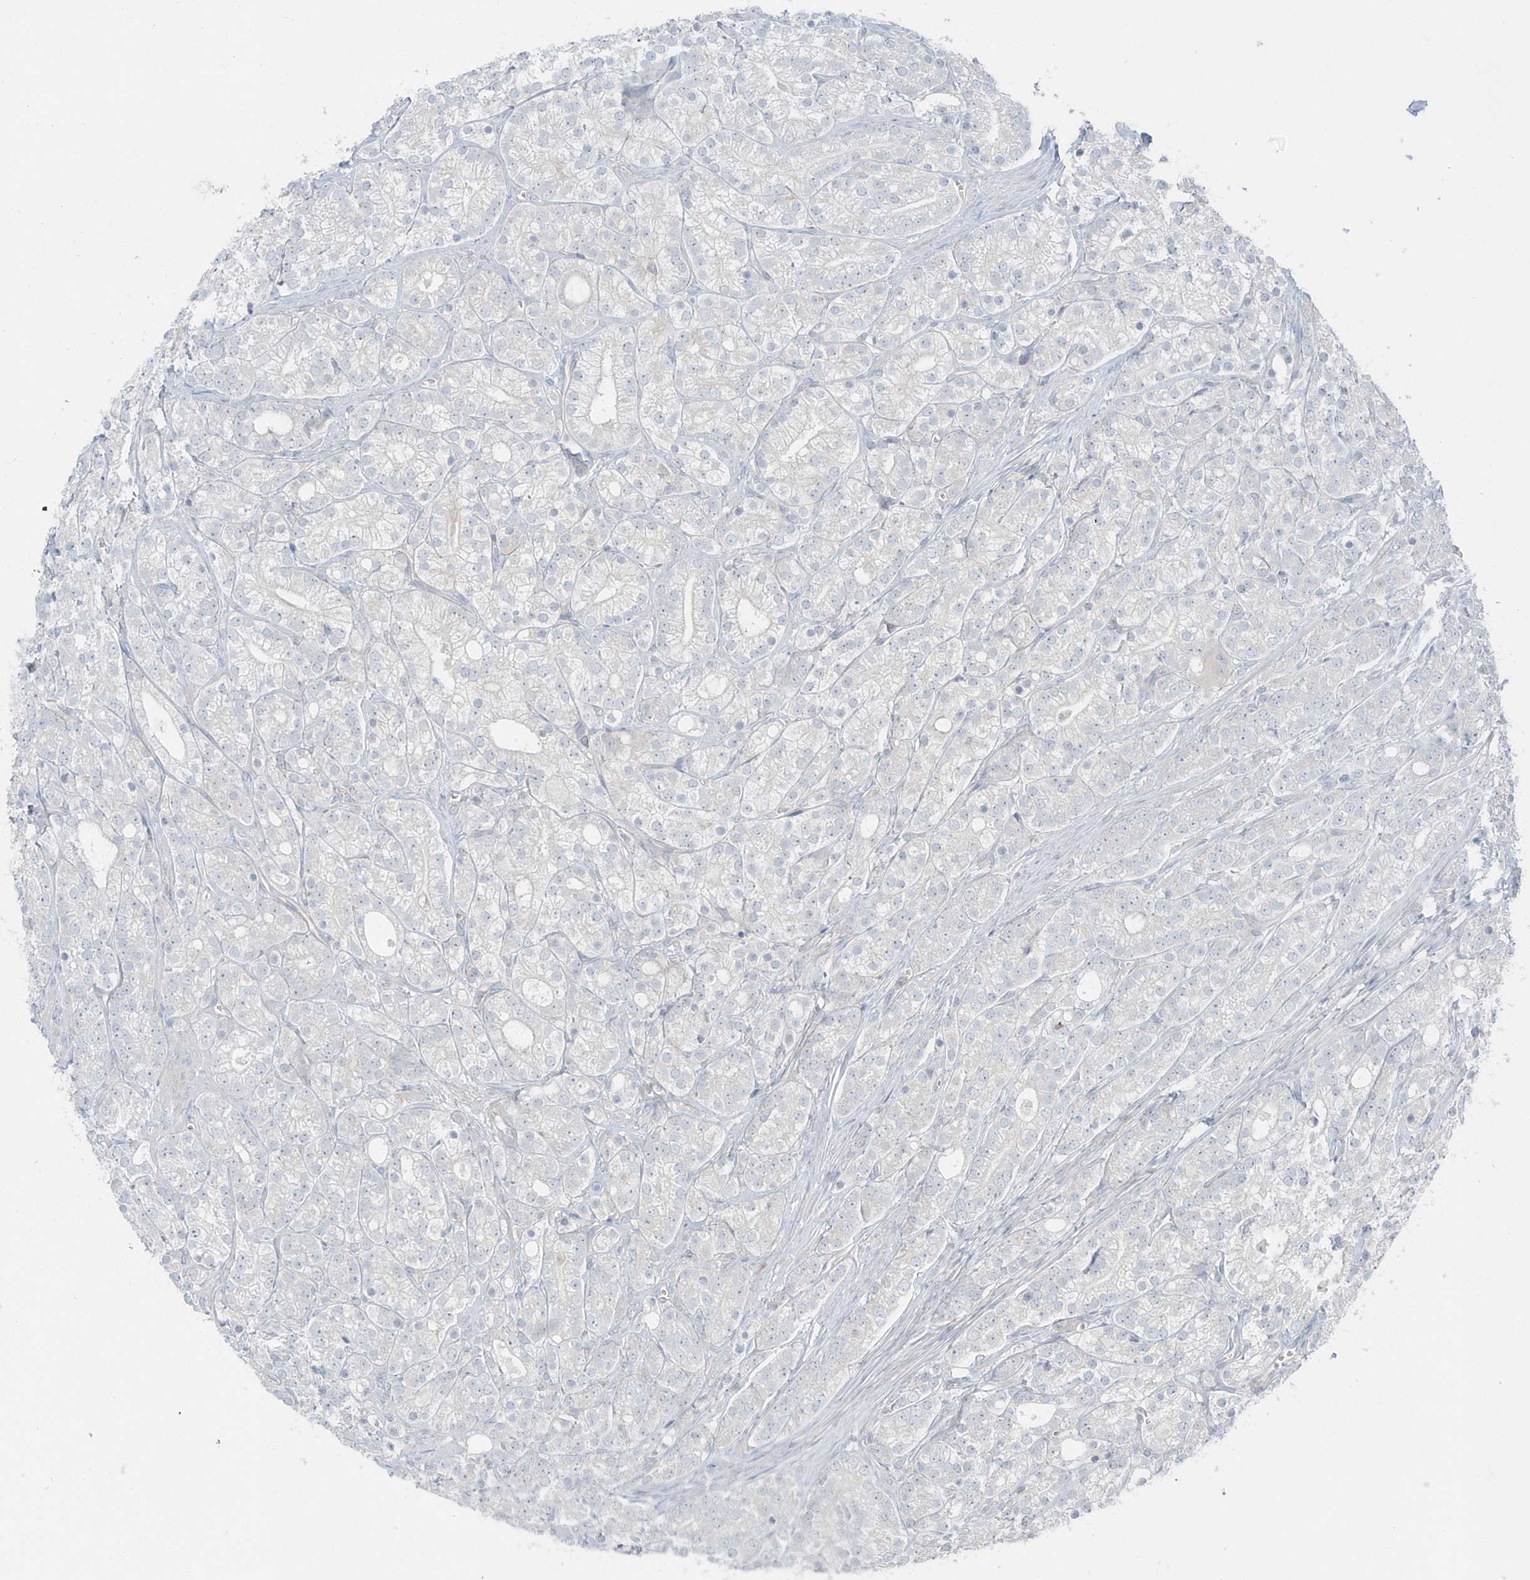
{"staining": {"intensity": "negative", "quantity": "none", "location": "none"}, "tissue": "prostate cancer", "cell_type": "Tumor cells", "image_type": "cancer", "snomed": [{"axis": "morphology", "description": "Adenocarcinoma, High grade"}, {"axis": "topography", "description": "Prostate"}], "caption": "IHC histopathology image of neoplastic tissue: prostate cancer stained with DAB (3,3'-diaminobenzidine) demonstrates no significant protein staining in tumor cells.", "gene": "ACTR1A", "patient": {"sex": "male", "age": 57}}